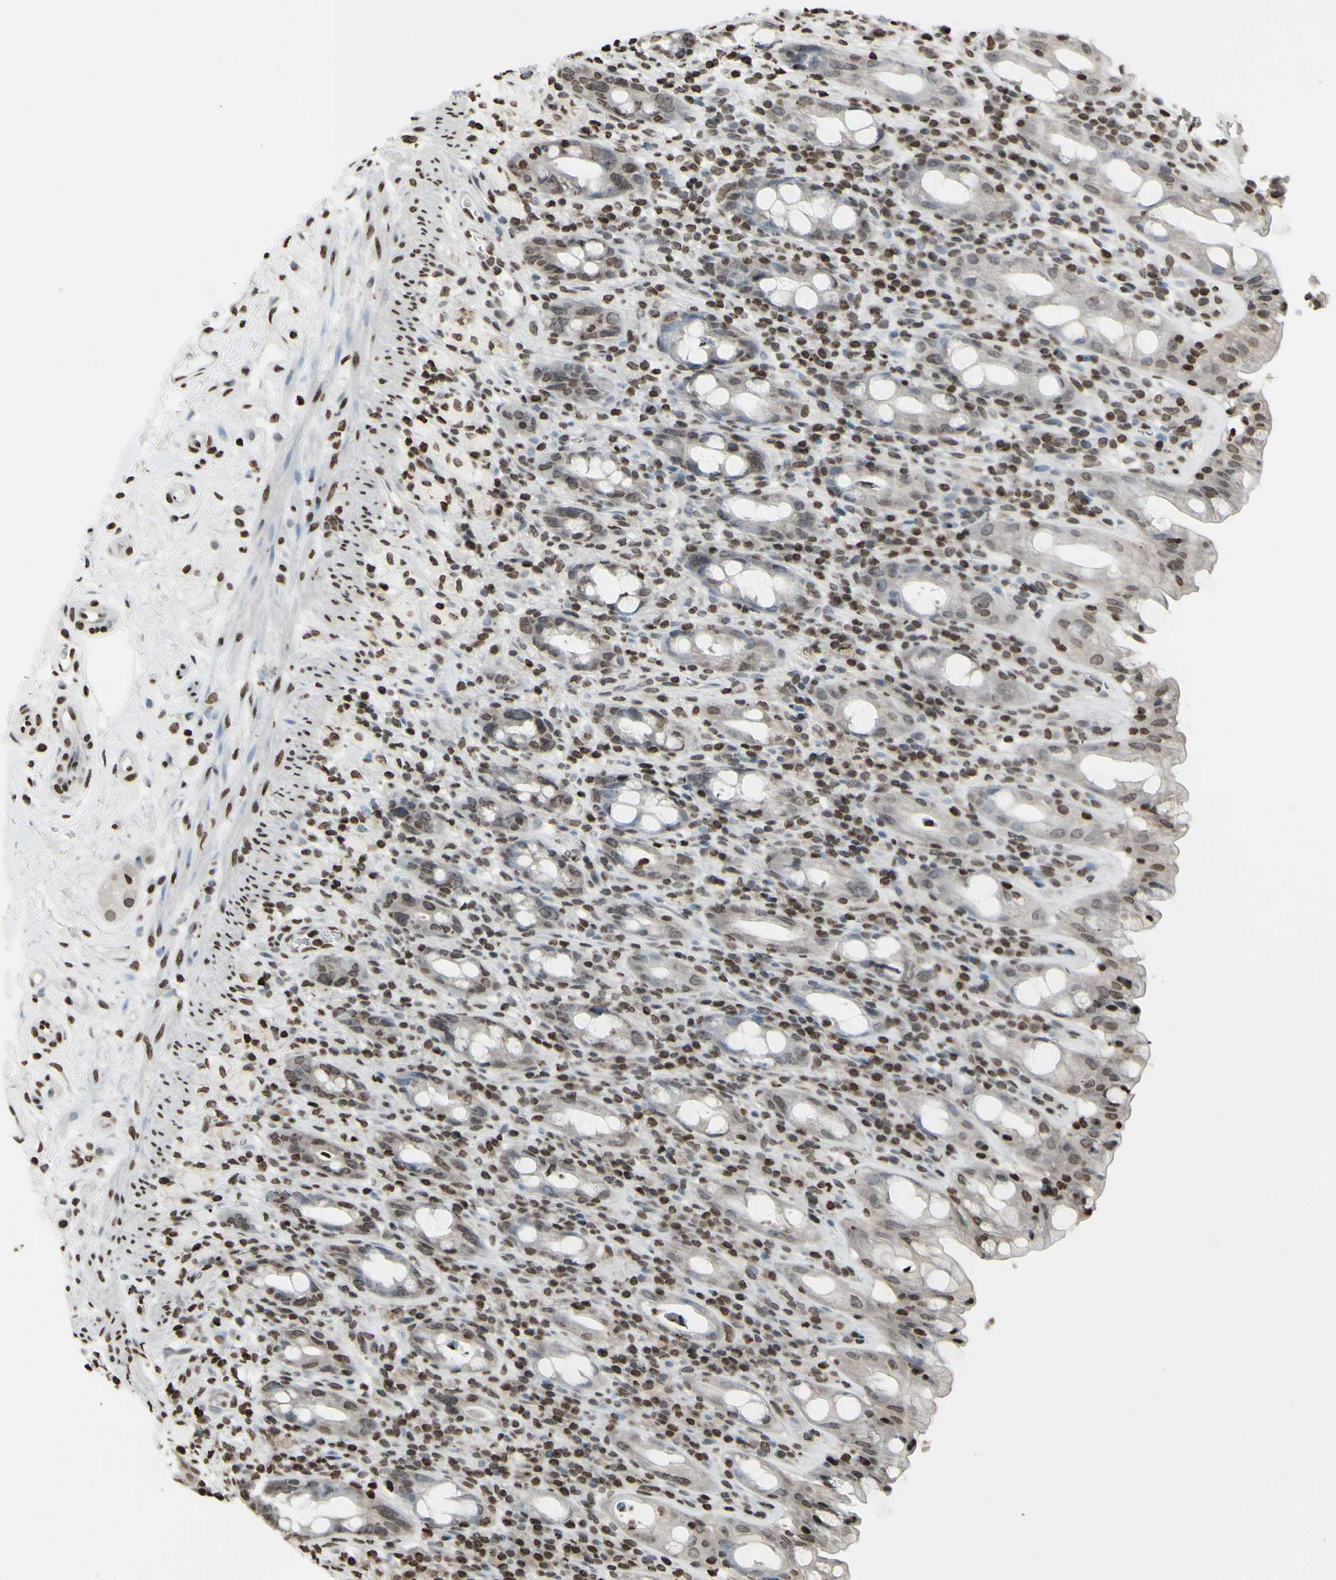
{"staining": {"intensity": "weak", "quantity": "25%-75%", "location": "nuclear"}, "tissue": "rectum", "cell_type": "Glandular cells", "image_type": "normal", "snomed": [{"axis": "morphology", "description": "Normal tissue, NOS"}, {"axis": "topography", "description": "Rectum"}], "caption": "Weak nuclear expression for a protein is identified in about 25%-75% of glandular cells of unremarkable rectum using immunohistochemistry (IHC).", "gene": "CD79B", "patient": {"sex": "male", "age": 44}}